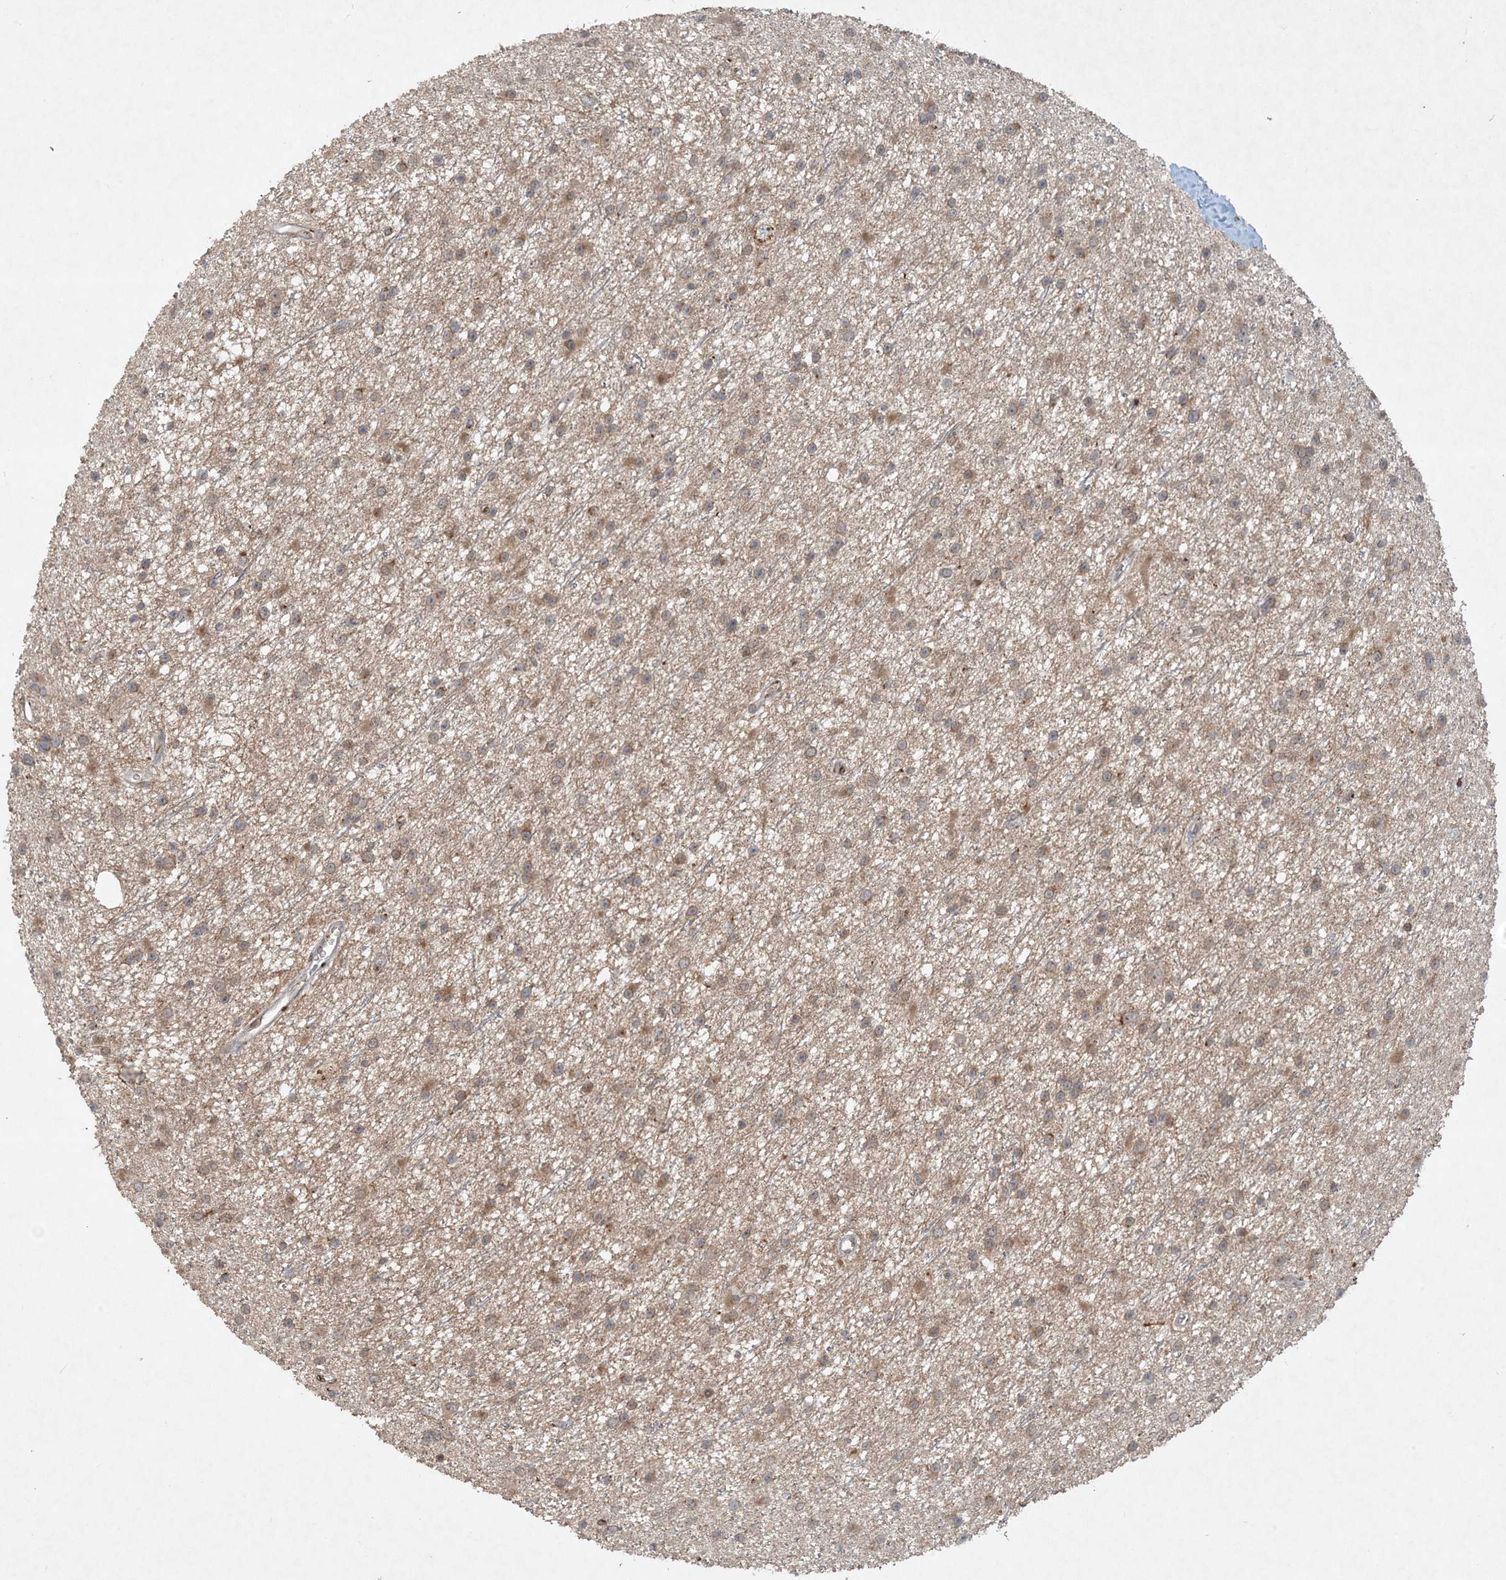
{"staining": {"intensity": "weak", "quantity": "<25%", "location": "cytoplasmic/membranous"}, "tissue": "glioma", "cell_type": "Tumor cells", "image_type": "cancer", "snomed": [{"axis": "morphology", "description": "Glioma, malignant, Low grade"}, {"axis": "topography", "description": "Cerebral cortex"}], "caption": "Tumor cells show no significant positivity in glioma. (Immunohistochemistry, brightfield microscopy, high magnification).", "gene": "SLC35A2", "patient": {"sex": "female", "age": 39}}